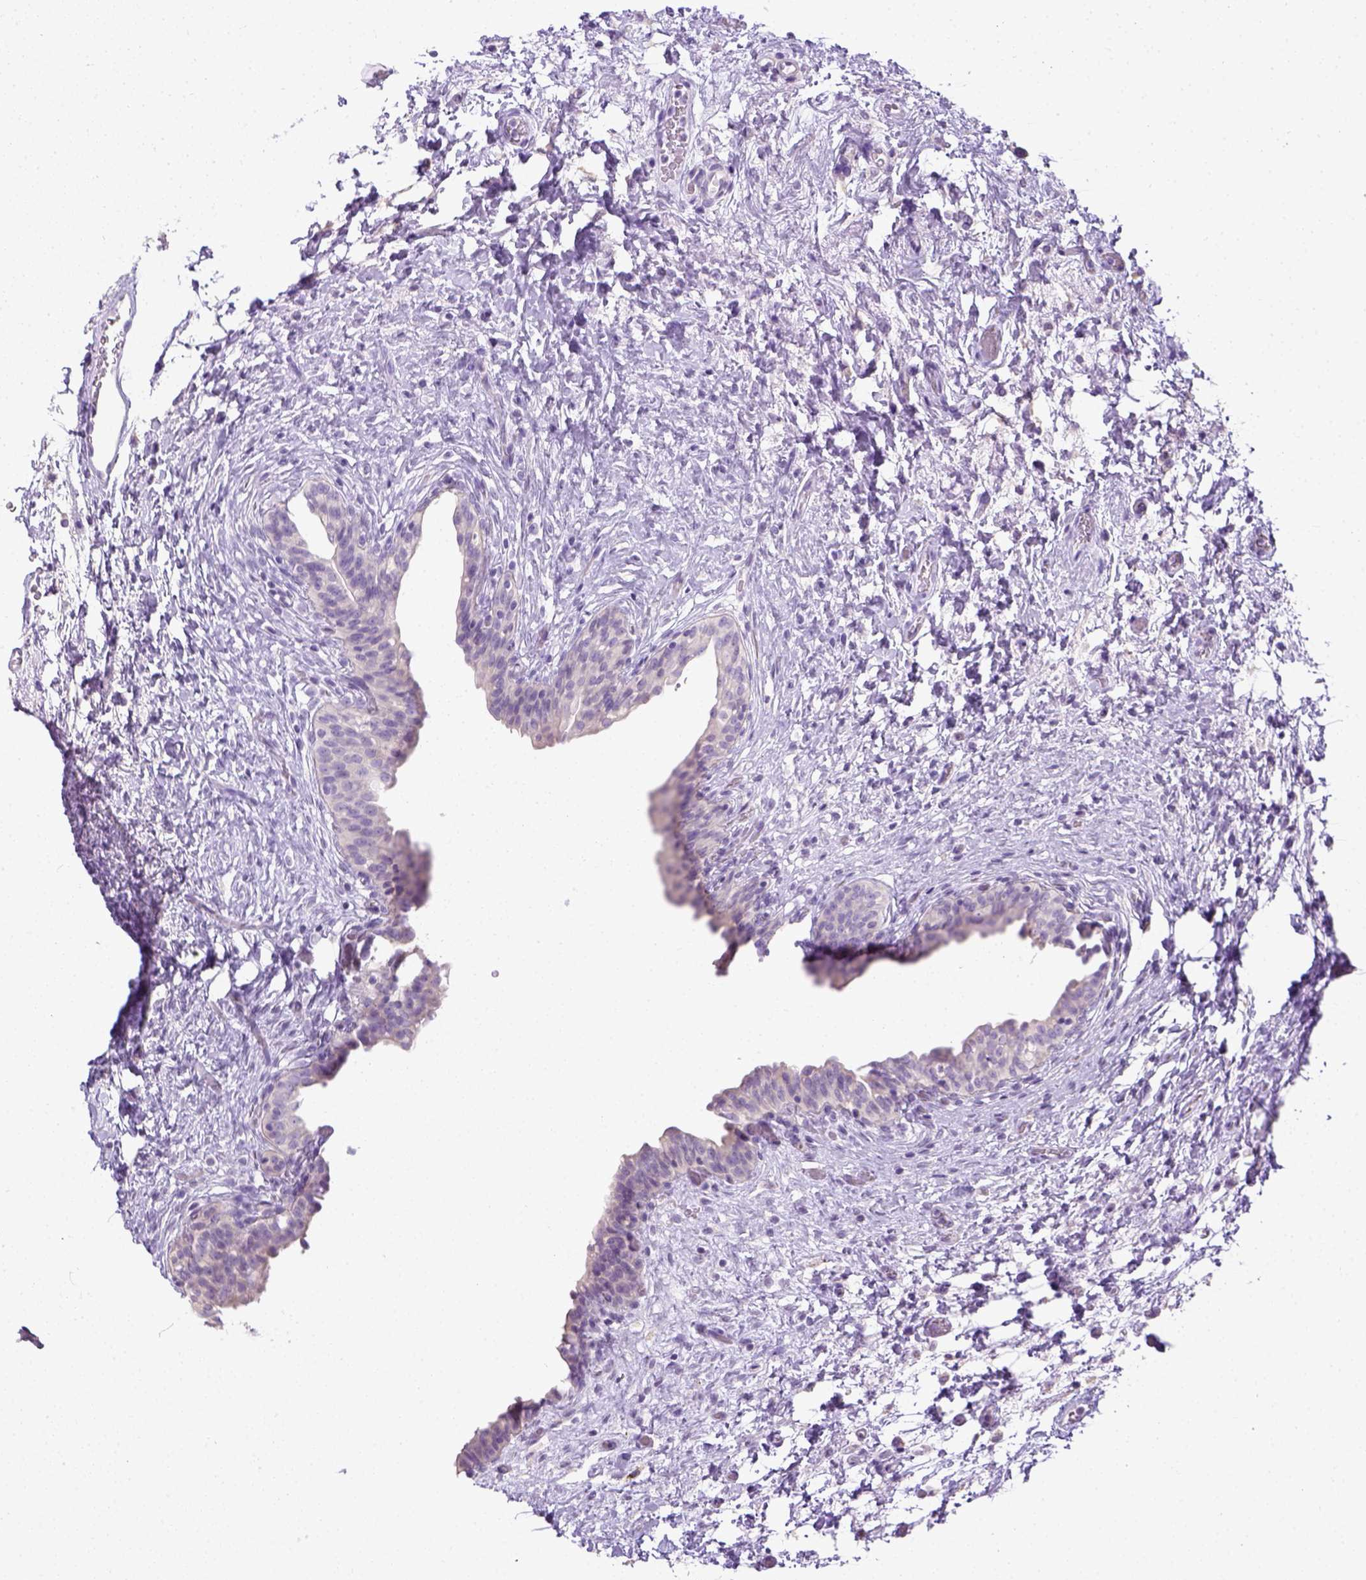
{"staining": {"intensity": "negative", "quantity": "none", "location": "none"}, "tissue": "urinary bladder", "cell_type": "Urothelial cells", "image_type": "normal", "snomed": [{"axis": "morphology", "description": "Normal tissue, NOS"}, {"axis": "topography", "description": "Urinary bladder"}], "caption": "The image demonstrates no staining of urothelial cells in normal urinary bladder.", "gene": "LGSN", "patient": {"sex": "male", "age": 69}}